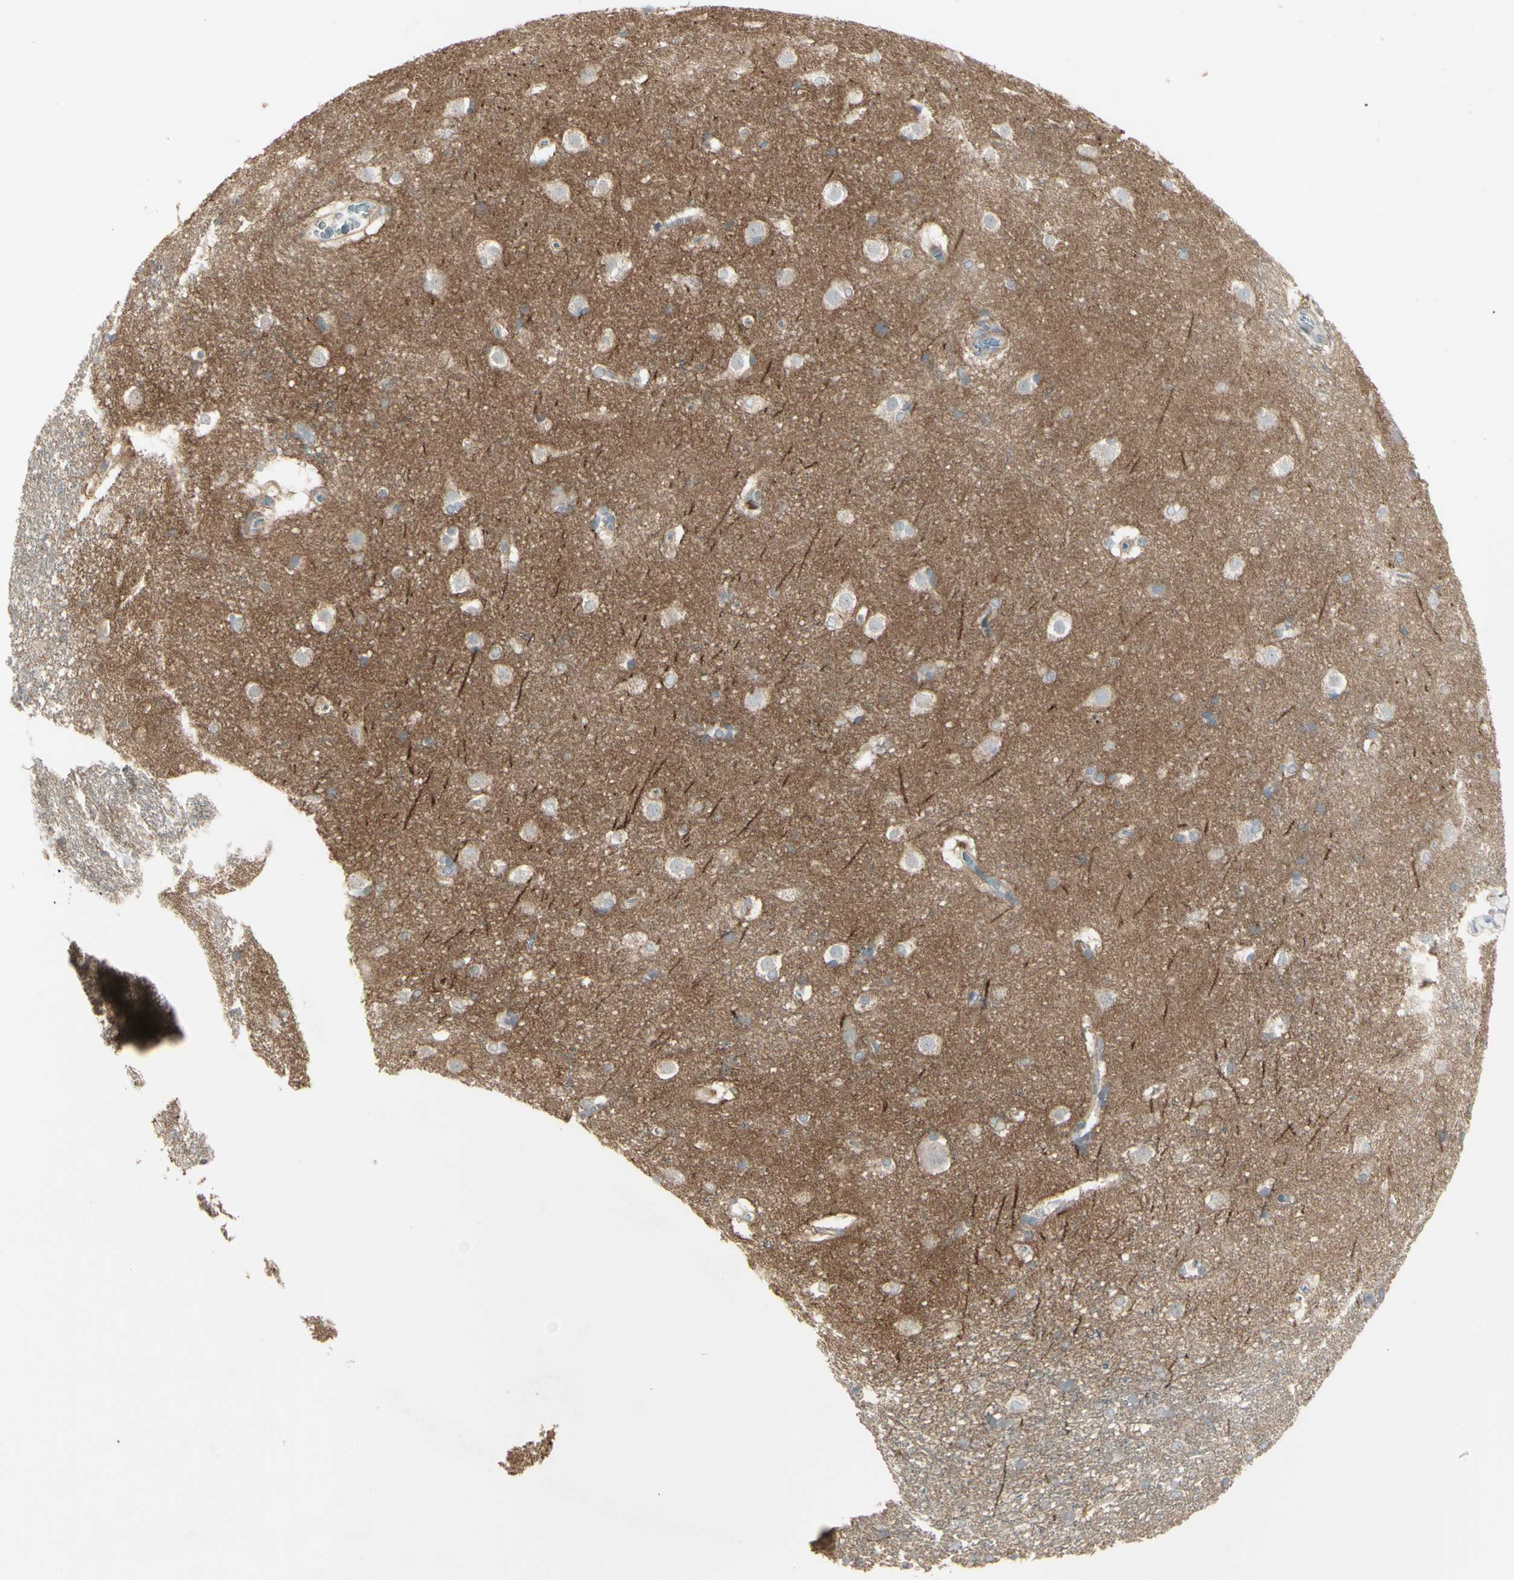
{"staining": {"intensity": "weak", "quantity": "25%-75%", "location": "cytoplasmic/membranous"}, "tissue": "caudate", "cell_type": "Glial cells", "image_type": "normal", "snomed": [{"axis": "morphology", "description": "Normal tissue, NOS"}, {"axis": "topography", "description": "Lateral ventricle wall"}], "caption": "Normal caudate shows weak cytoplasmic/membranous expression in approximately 25%-75% of glial cells, visualized by immunohistochemistry.", "gene": "CD276", "patient": {"sex": "female", "age": 19}}